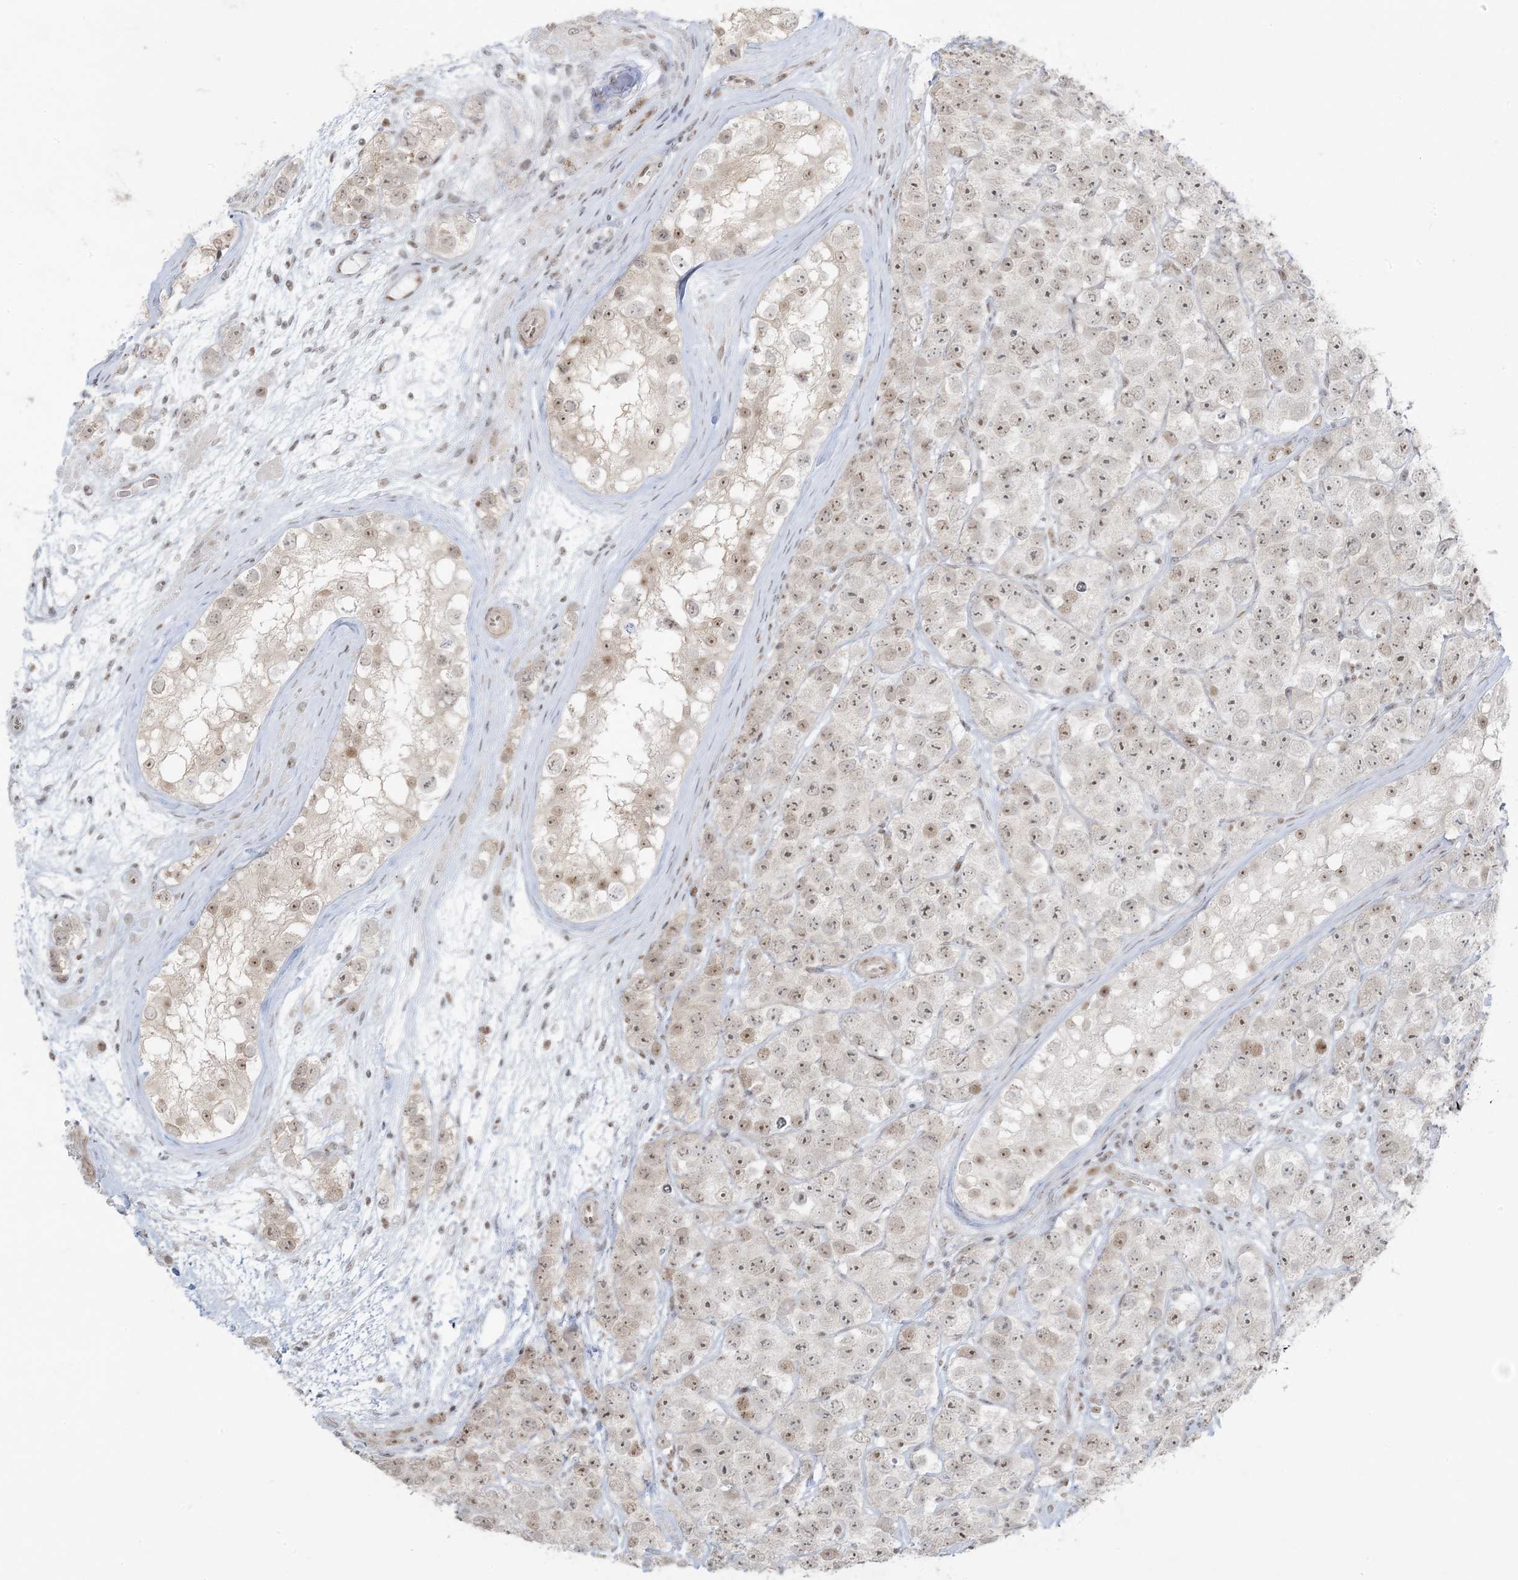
{"staining": {"intensity": "weak", "quantity": ">75%", "location": "nuclear"}, "tissue": "testis cancer", "cell_type": "Tumor cells", "image_type": "cancer", "snomed": [{"axis": "morphology", "description": "Seminoma, NOS"}, {"axis": "topography", "description": "Testis"}], "caption": "Immunohistochemistry (IHC) (DAB (3,3'-diaminobenzidine)) staining of human testis cancer (seminoma) displays weak nuclear protein expression in approximately >75% of tumor cells.", "gene": "ZNF787", "patient": {"sex": "male", "age": 28}}